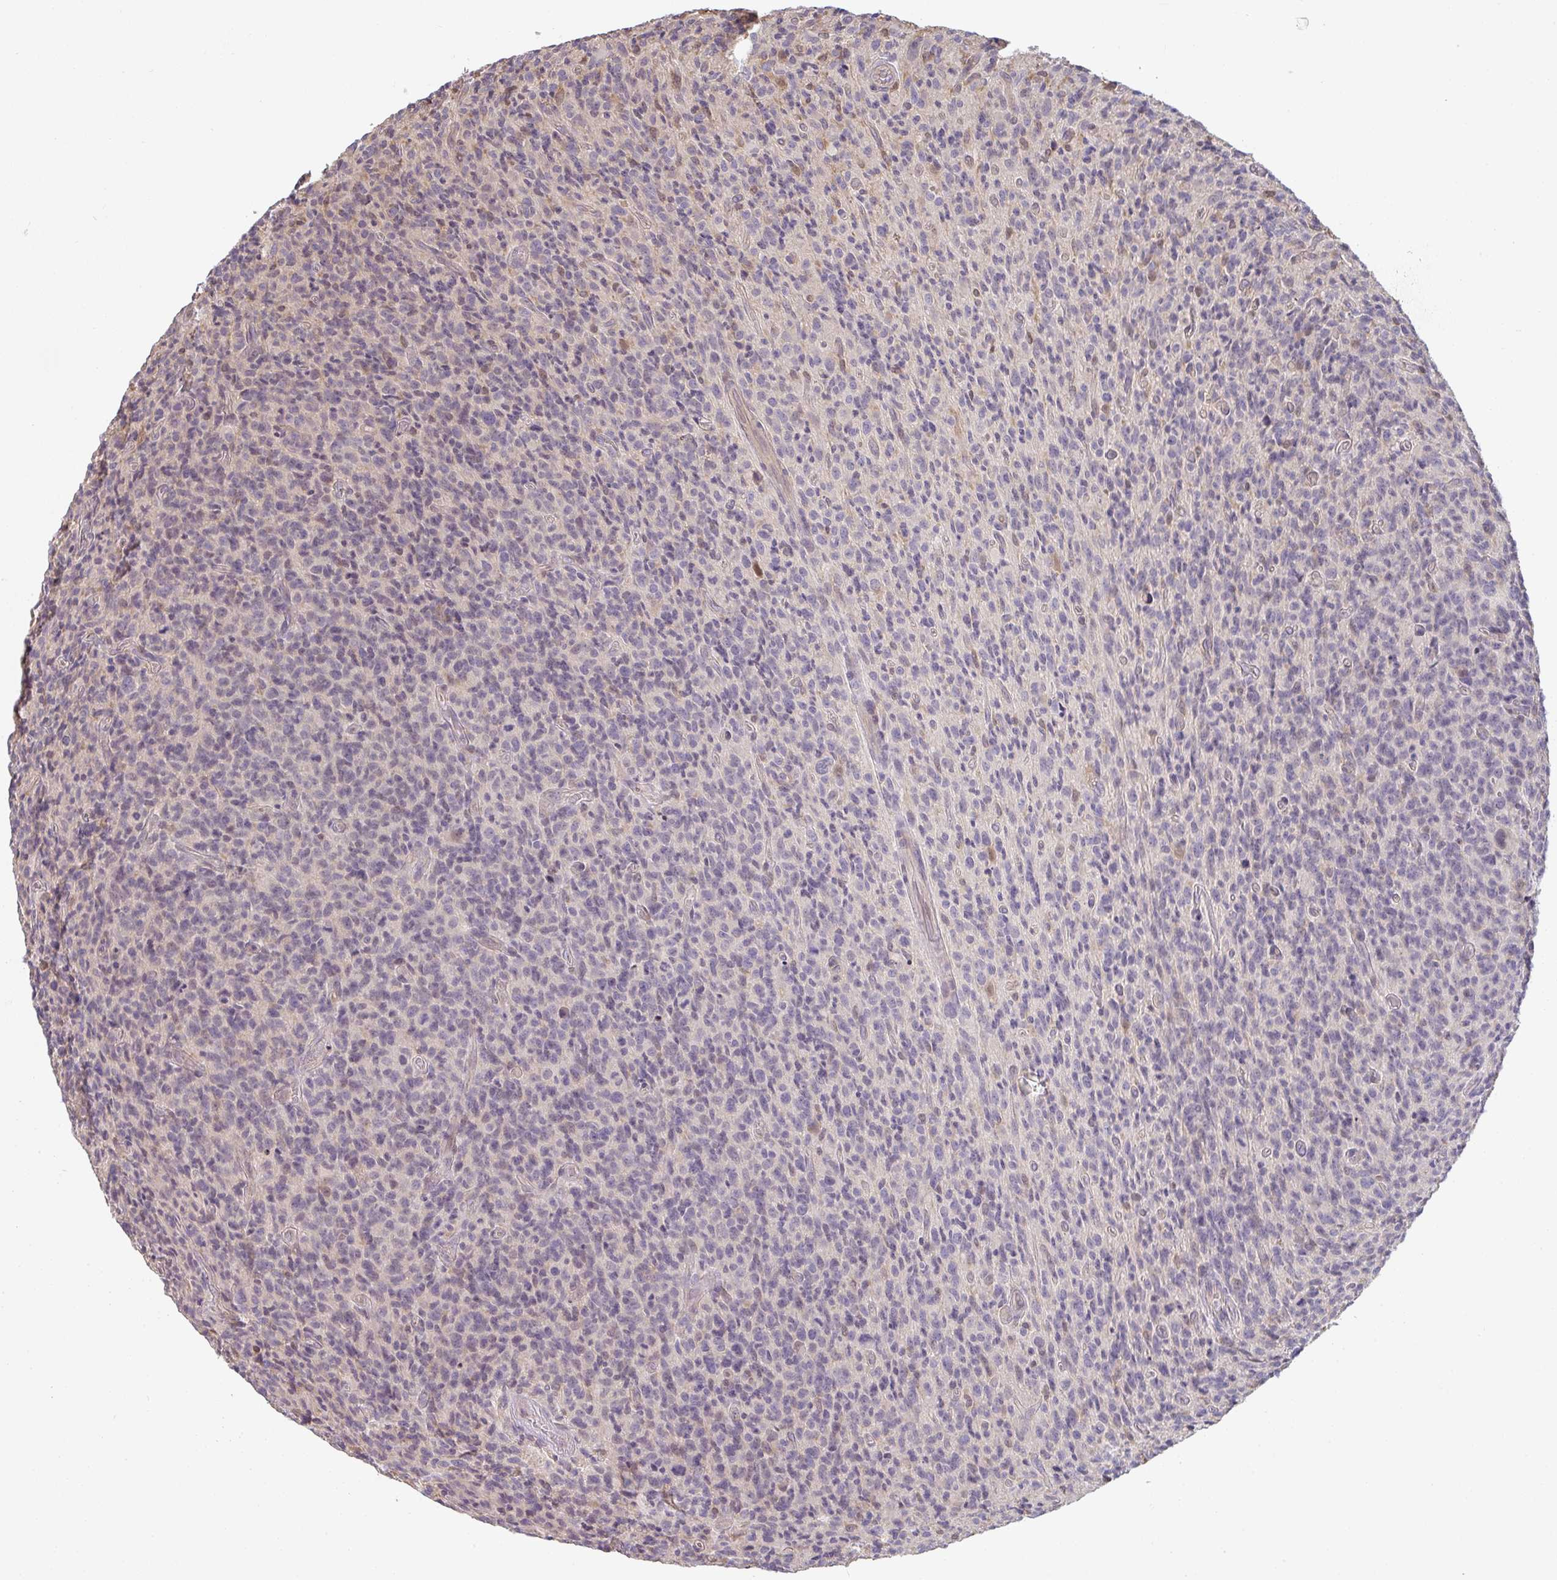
{"staining": {"intensity": "negative", "quantity": "none", "location": "none"}, "tissue": "glioma", "cell_type": "Tumor cells", "image_type": "cancer", "snomed": [{"axis": "morphology", "description": "Glioma, malignant, High grade"}, {"axis": "topography", "description": "Brain"}], "caption": "Protein analysis of glioma shows no significant expression in tumor cells.", "gene": "GSDMB", "patient": {"sex": "male", "age": 76}}